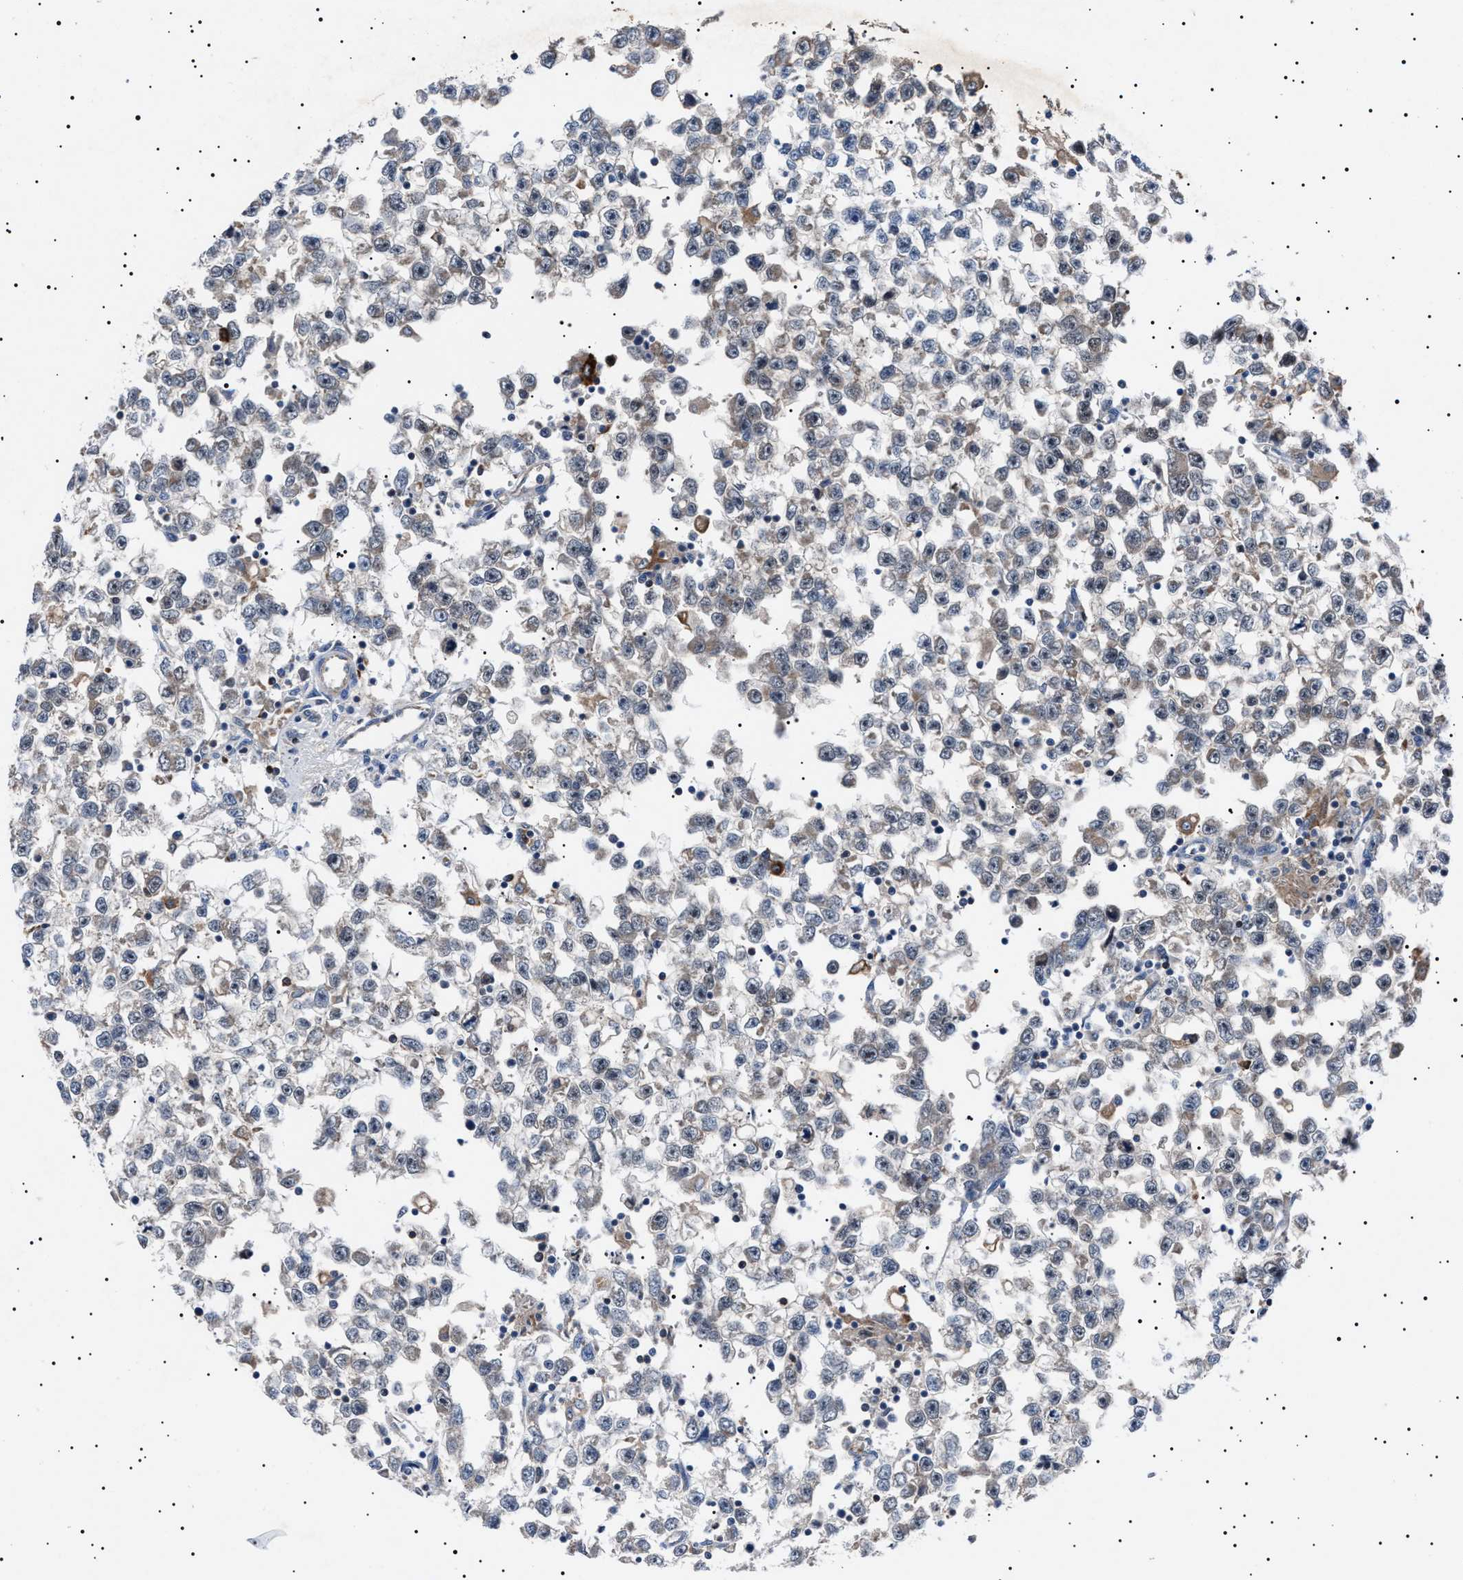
{"staining": {"intensity": "weak", "quantity": "<25%", "location": "cytoplasmic/membranous"}, "tissue": "testis cancer", "cell_type": "Tumor cells", "image_type": "cancer", "snomed": [{"axis": "morphology", "description": "Seminoma, NOS"}, {"axis": "morphology", "description": "Carcinoma, Embryonal, NOS"}, {"axis": "topography", "description": "Testis"}], "caption": "Tumor cells show no significant protein staining in testis cancer (embryonal carcinoma).", "gene": "PTRH1", "patient": {"sex": "male", "age": 51}}